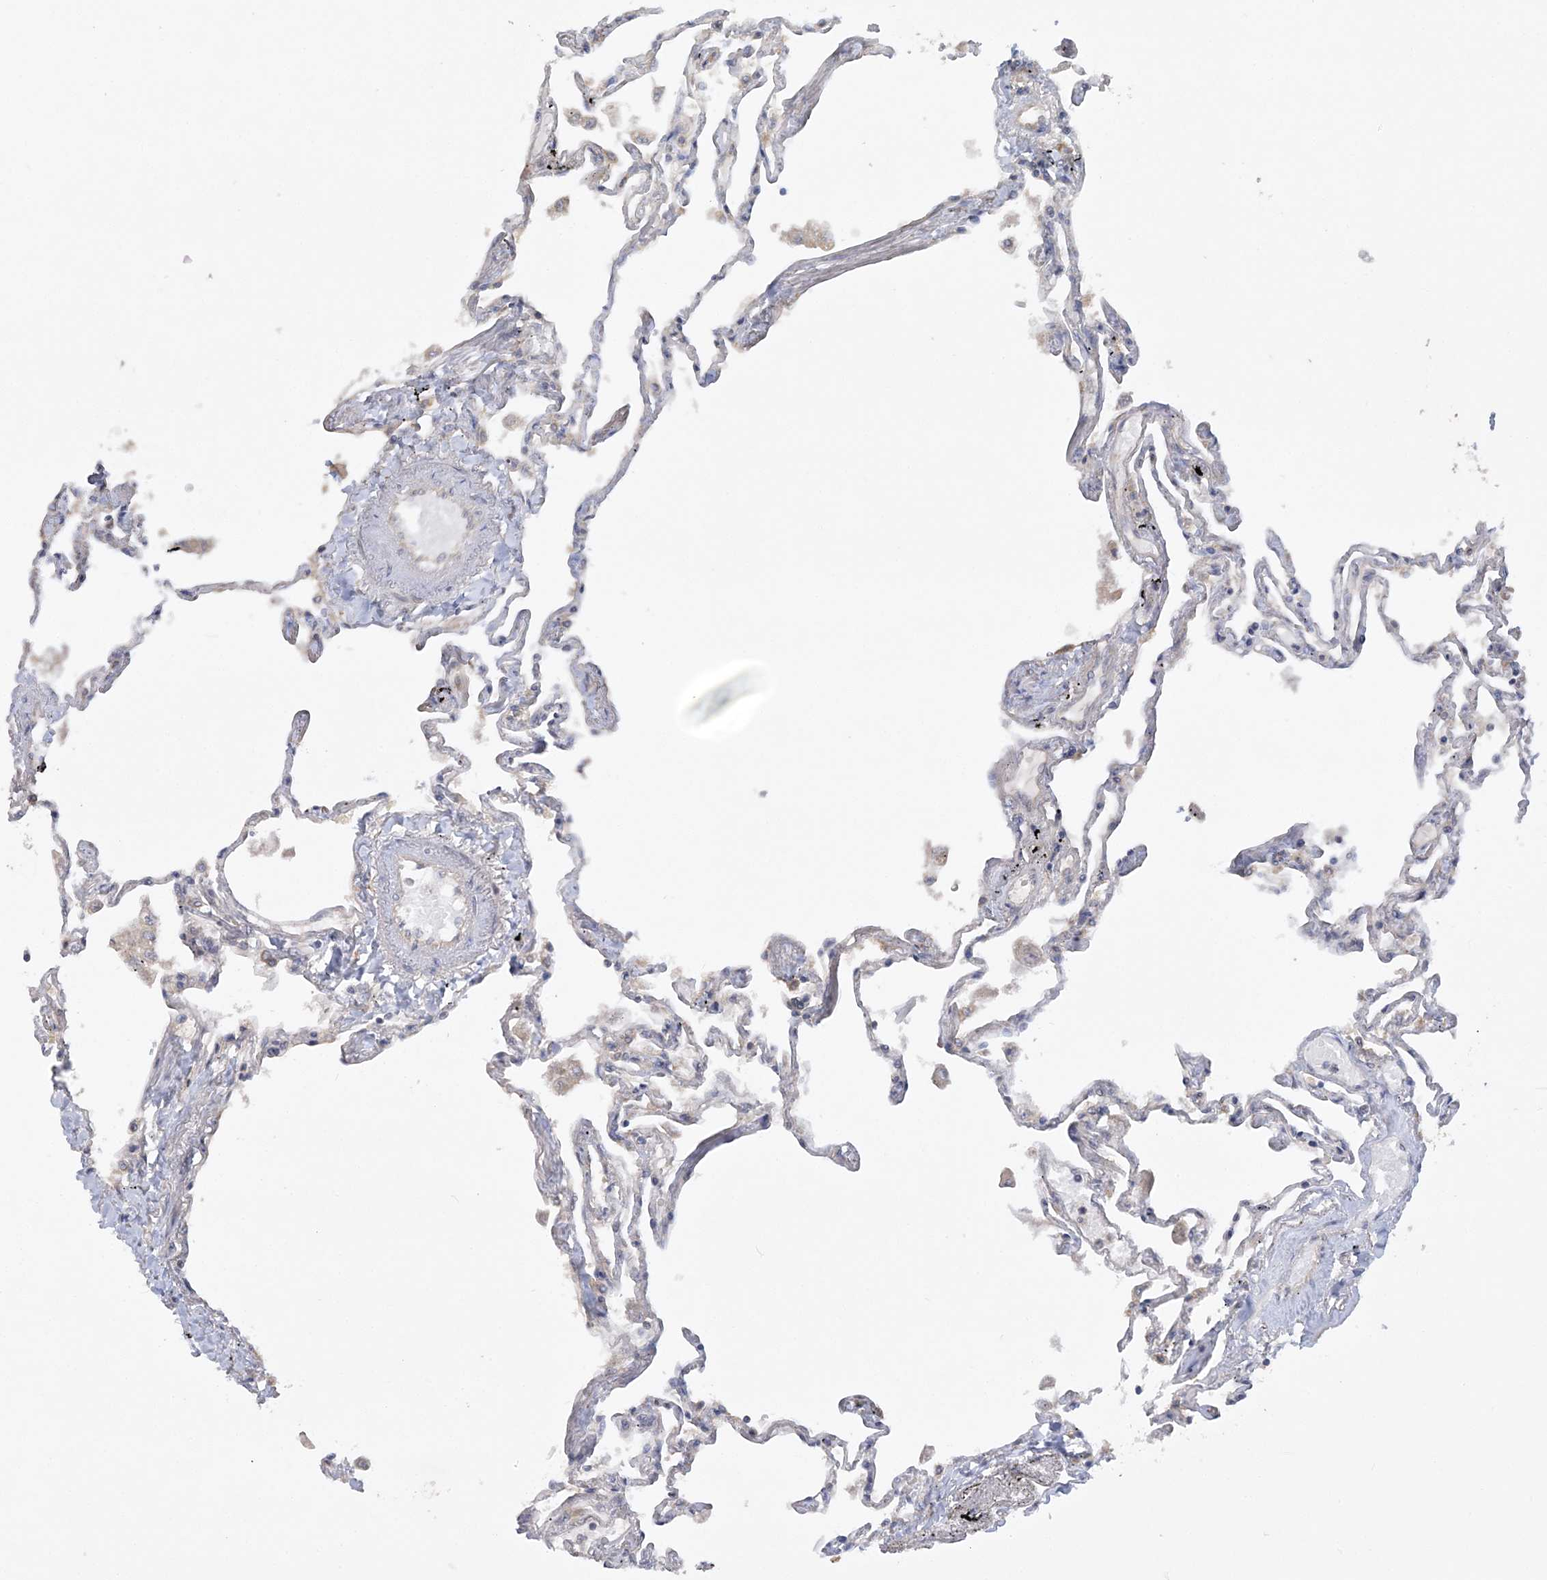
{"staining": {"intensity": "negative", "quantity": "none", "location": "none"}, "tissue": "lung", "cell_type": "Alveolar cells", "image_type": "normal", "snomed": [{"axis": "morphology", "description": "Normal tissue, NOS"}, {"axis": "topography", "description": "Lung"}], "caption": "IHC histopathology image of normal lung: human lung stained with DAB (3,3'-diaminobenzidine) demonstrates no significant protein staining in alveolar cells.", "gene": "MMADHC", "patient": {"sex": "female", "age": 67}}